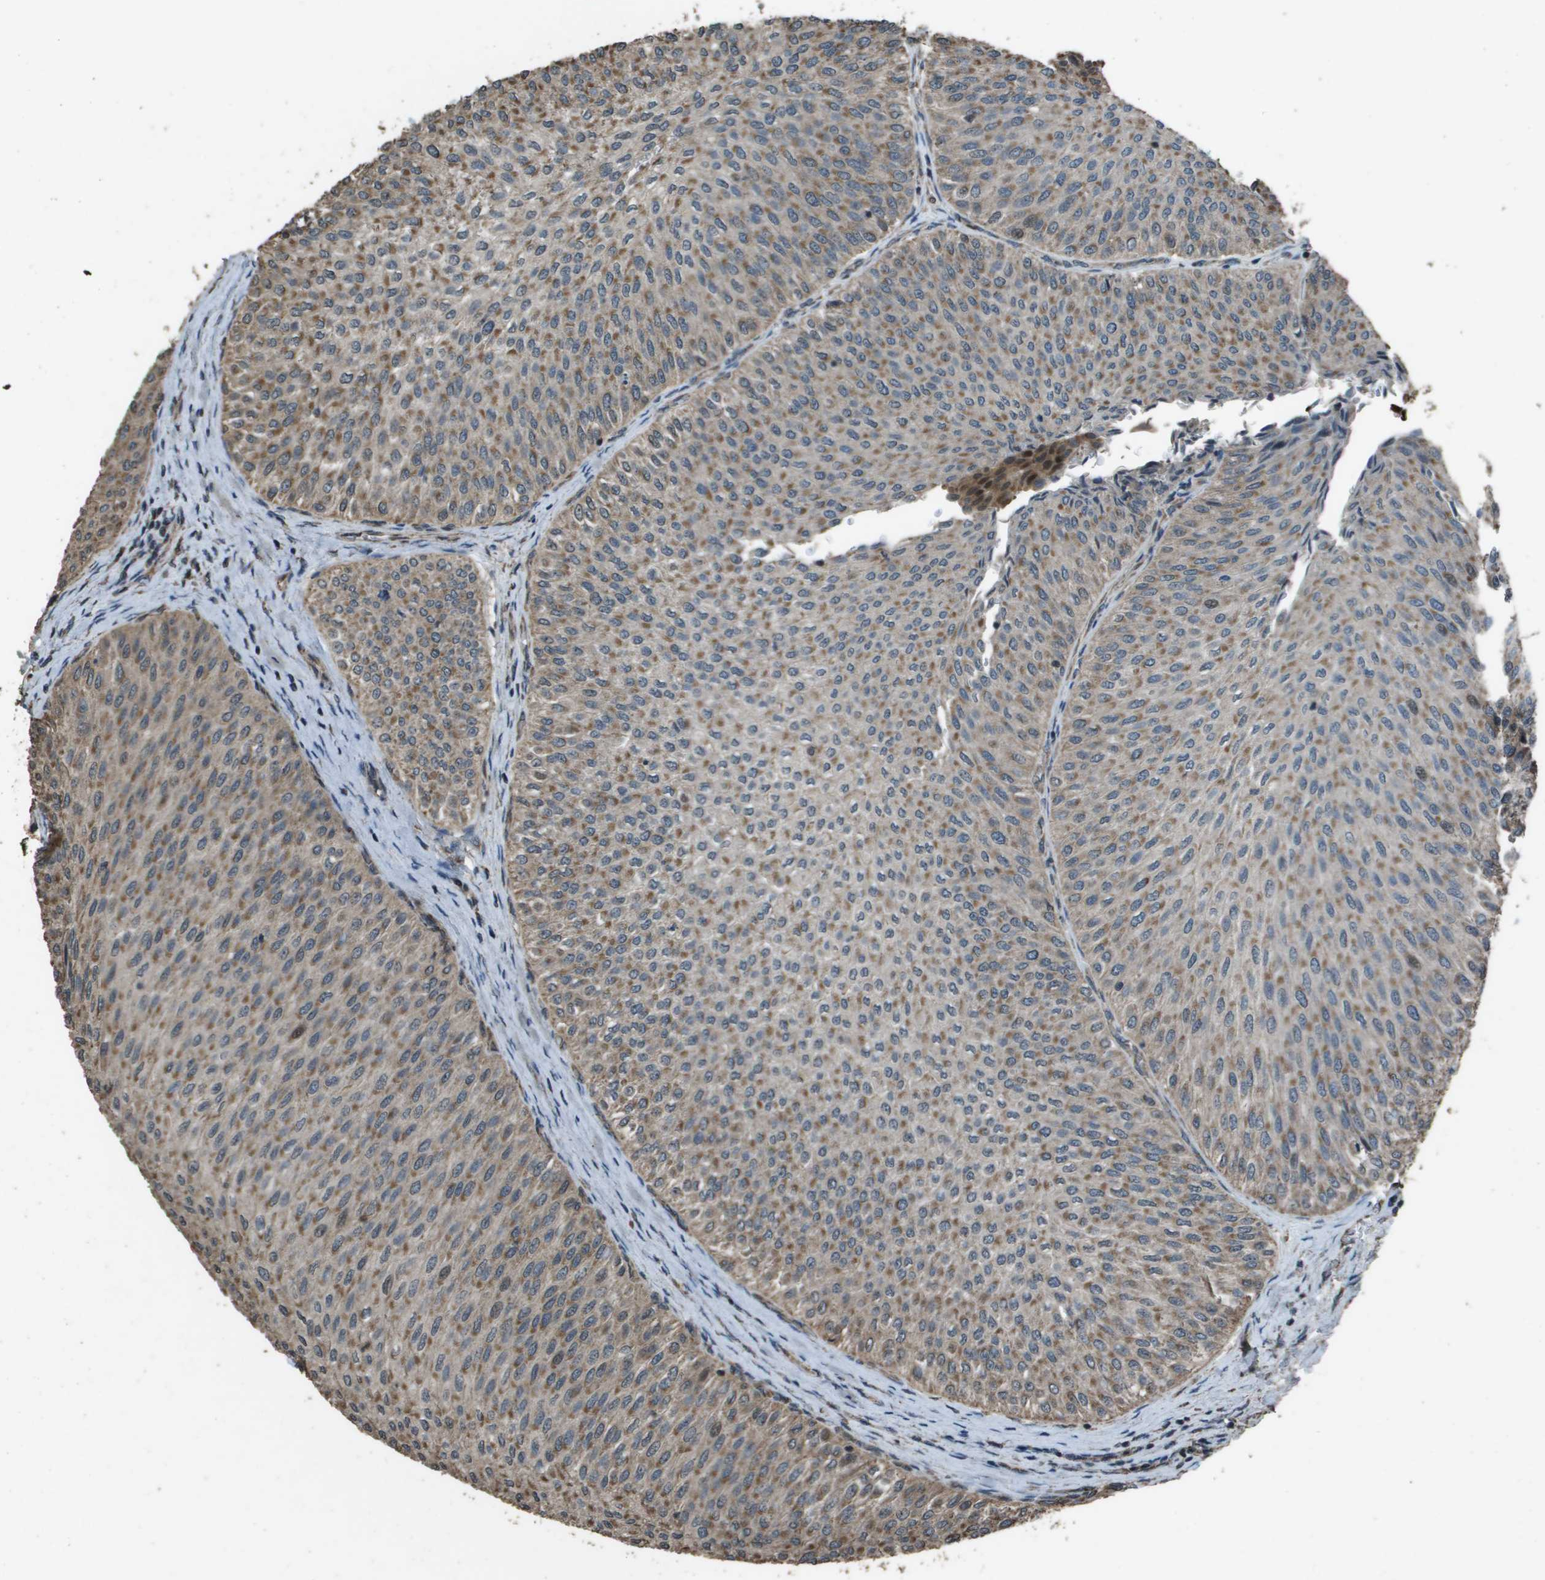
{"staining": {"intensity": "moderate", "quantity": ">75%", "location": "cytoplasmic/membranous"}, "tissue": "urothelial cancer", "cell_type": "Tumor cells", "image_type": "cancer", "snomed": [{"axis": "morphology", "description": "Urothelial carcinoma, Low grade"}, {"axis": "topography", "description": "Urinary bladder"}], "caption": "This image shows IHC staining of low-grade urothelial carcinoma, with medium moderate cytoplasmic/membranous staining in about >75% of tumor cells.", "gene": "FIG4", "patient": {"sex": "male", "age": 78}}